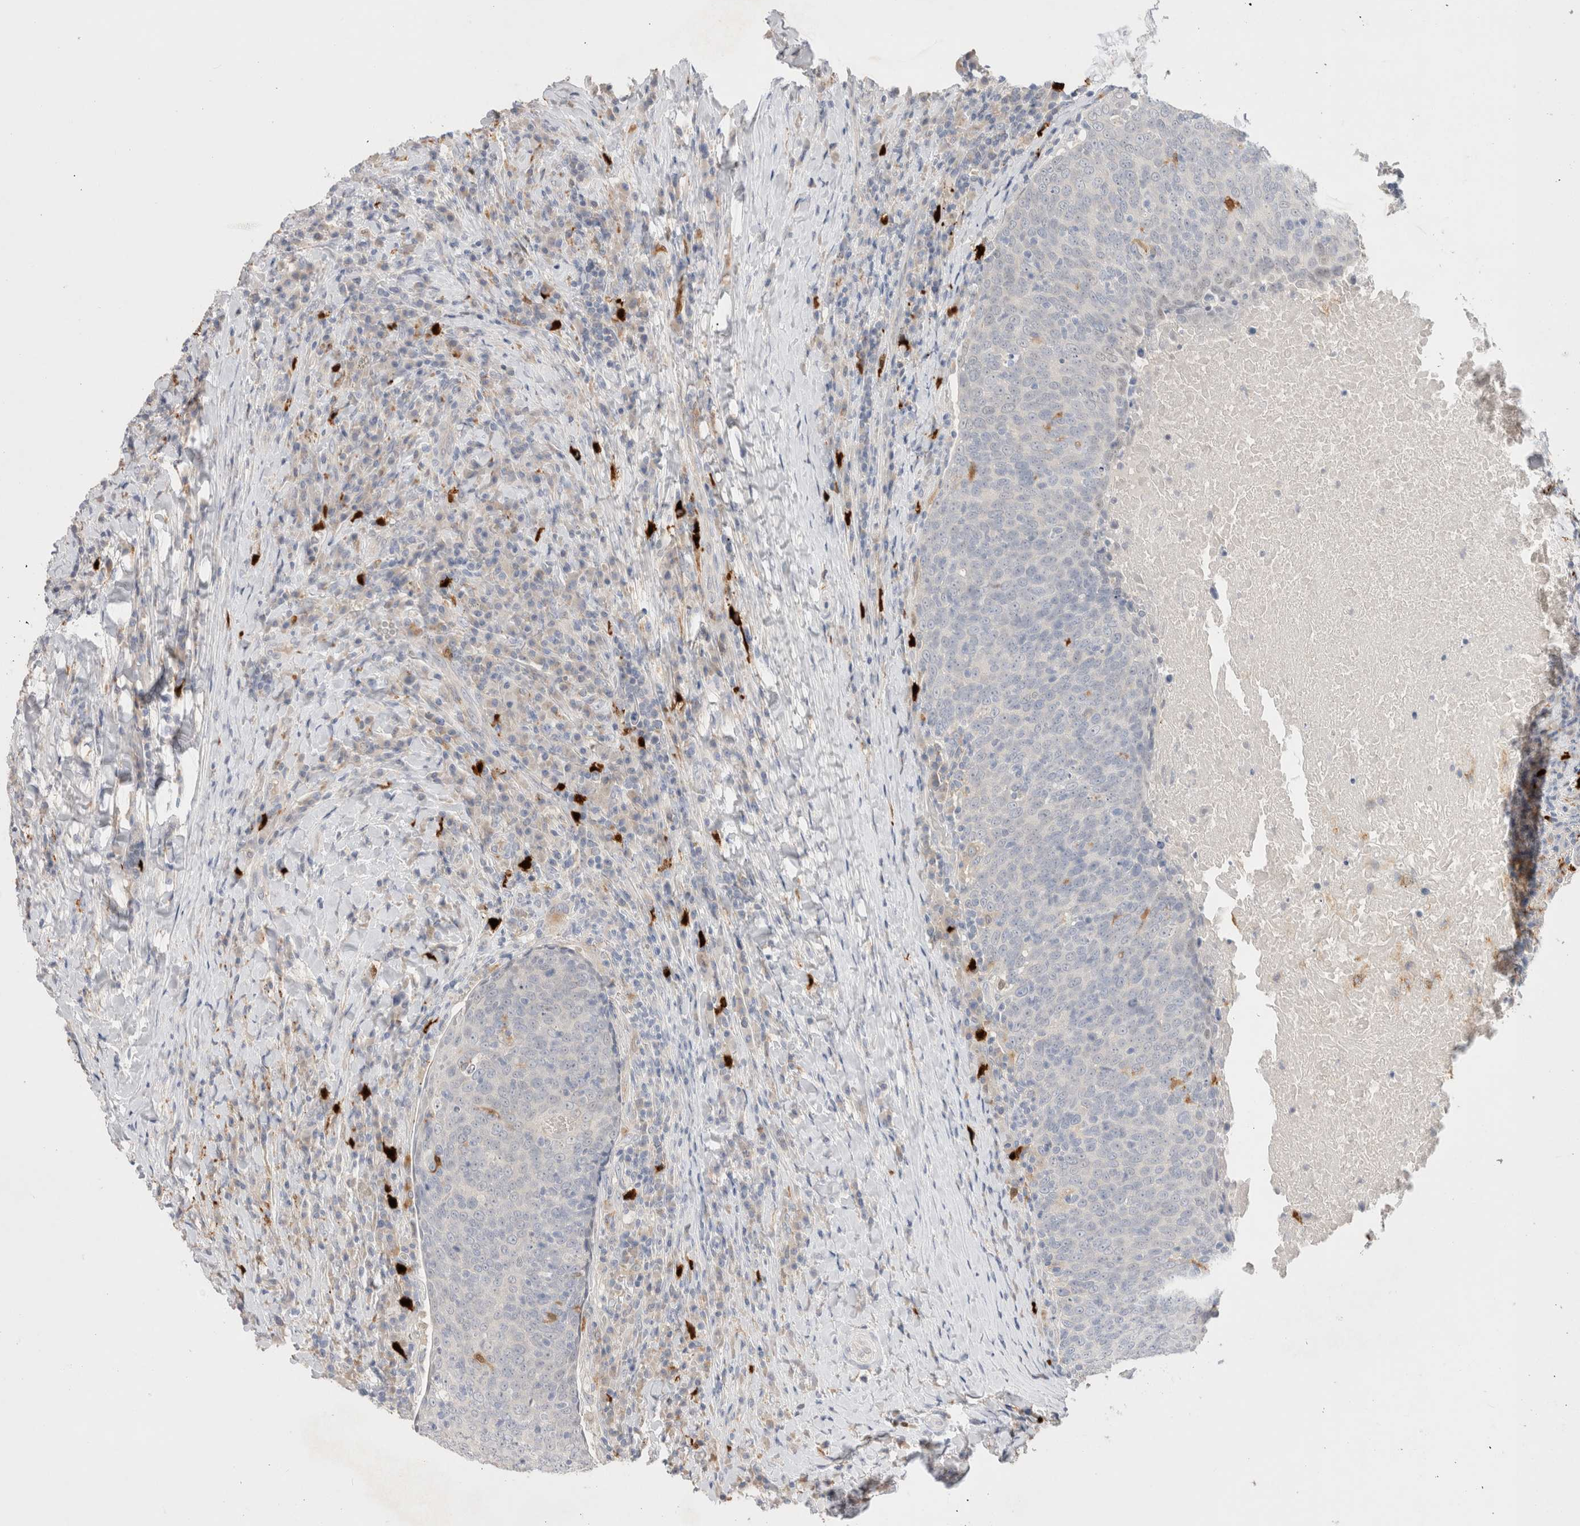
{"staining": {"intensity": "negative", "quantity": "none", "location": "none"}, "tissue": "head and neck cancer", "cell_type": "Tumor cells", "image_type": "cancer", "snomed": [{"axis": "morphology", "description": "Squamous cell carcinoma, NOS"}, {"axis": "morphology", "description": "Squamous cell carcinoma, metastatic, NOS"}, {"axis": "topography", "description": "Lymph node"}, {"axis": "topography", "description": "Head-Neck"}], "caption": "There is no significant staining in tumor cells of head and neck metastatic squamous cell carcinoma.", "gene": "HPGDS", "patient": {"sex": "male", "age": 62}}